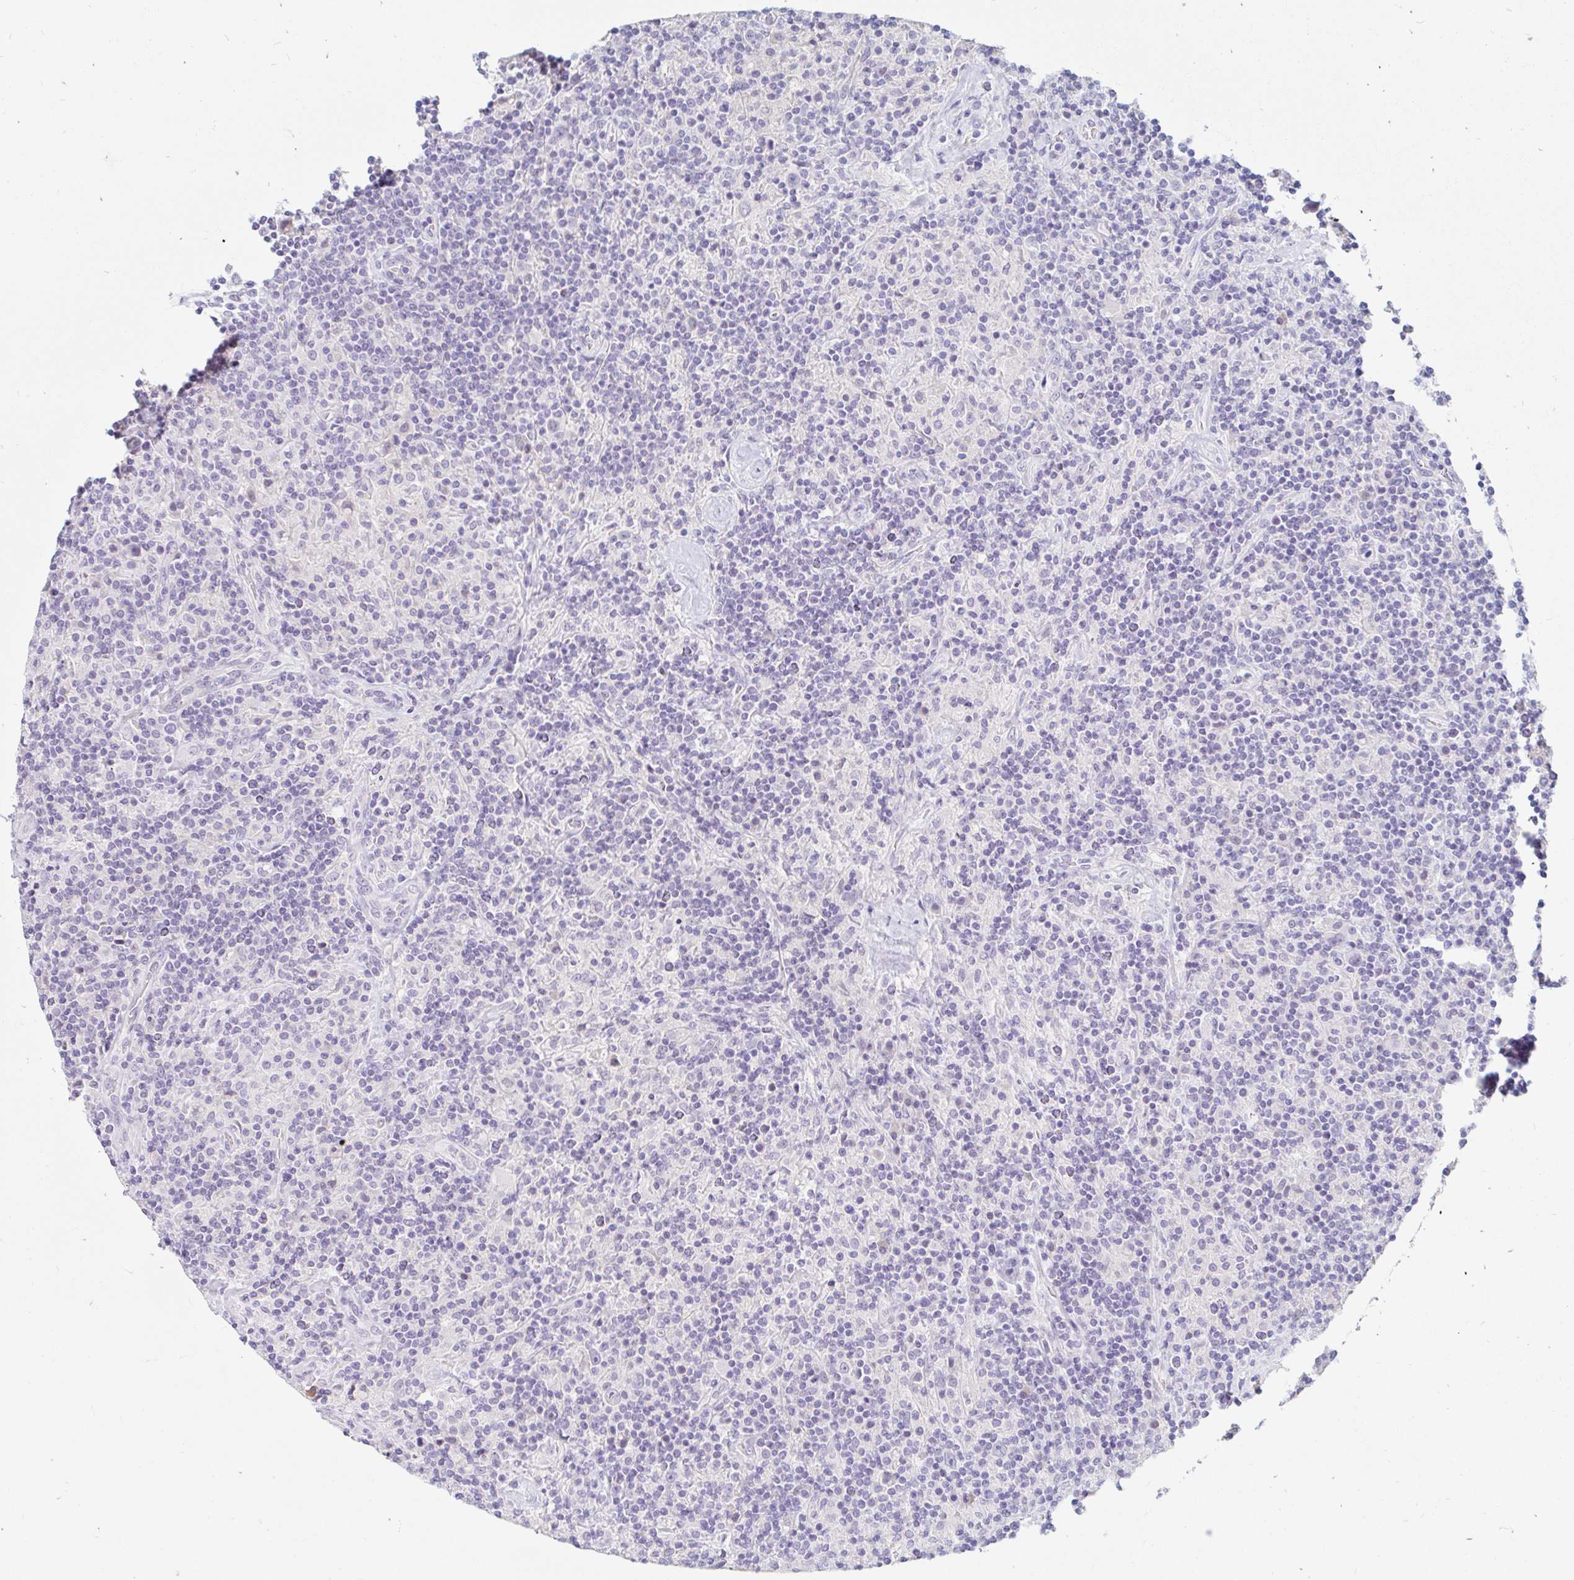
{"staining": {"intensity": "negative", "quantity": "none", "location": "none"}, "tissue": "lymphoma", "cell_type": "Tumor cells", "image_type": "cancer", "snomed": [{"axis": "morphology", "description": "Hodgkin's disease, NOS"}, {"axis": "topography", "description": "Lymph node"}], "caption": "Immunohistochemical staining of human Hodgkin's disease exhibits no significant positivity in tumor cells.", "gene": "TEX44", "patient": {"sex": "male", "age": 70}}